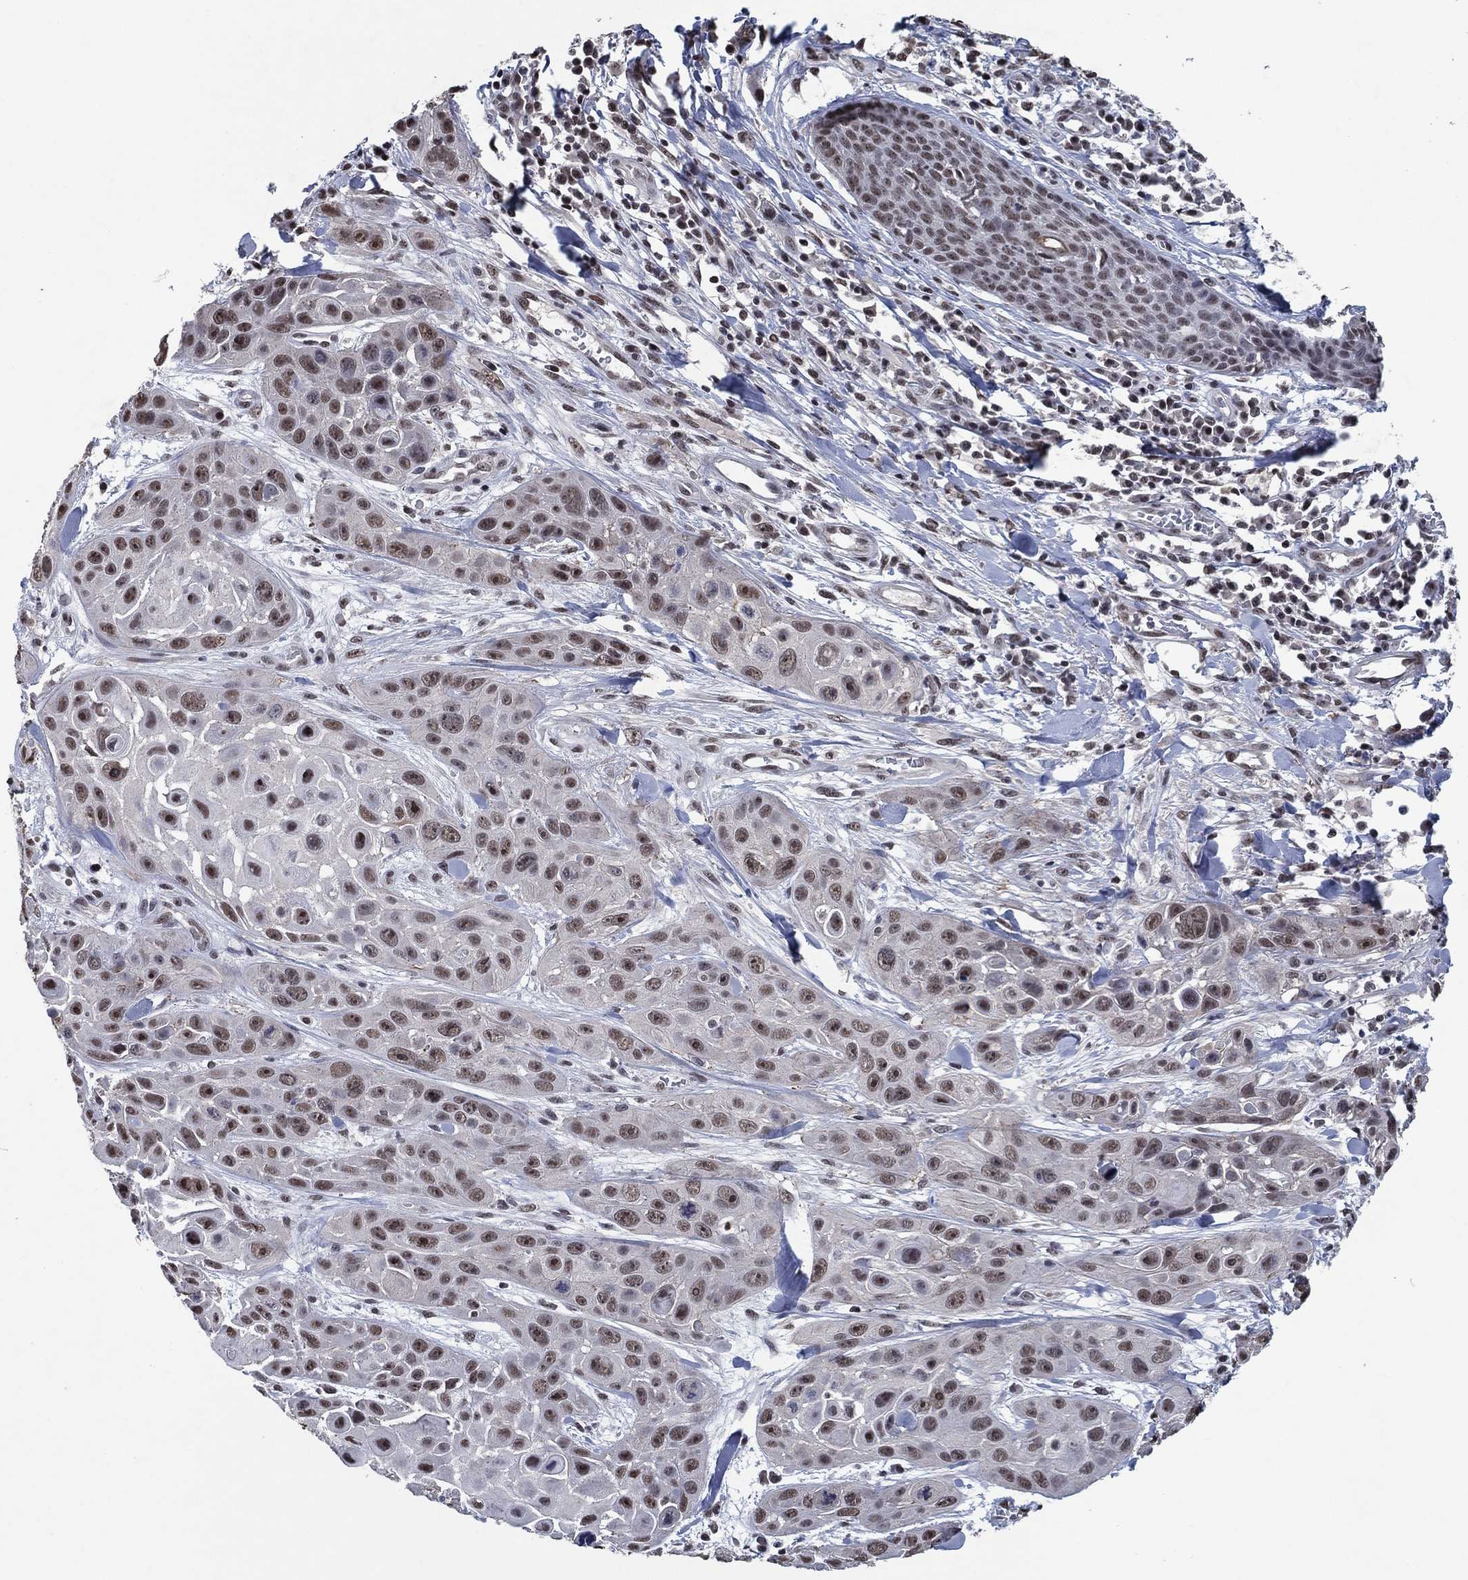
{"staining": {"intensity": "moderate", "quantity": "25%-75%", "location": "nuclear"}, "tissue": "skin cancer", "cell_type": "Tumor cells", "image_type": "cancer", "snomed": [{"axis": "morphology", "description": "Squamous cell carcinoma, NOS"}, {"axis": "topography", "description": "Skin"}, {"axis": "topography", "description": "Anal"}], "caption": "Immunohistochemical staining of human skin cancer (squamous cell carcinoma) shows moderate nuclear protein staining in approximately 25%-75% of tumor cells.", "gene": "ZBTB42", "patient": {"sex": "female", "age": 75}}